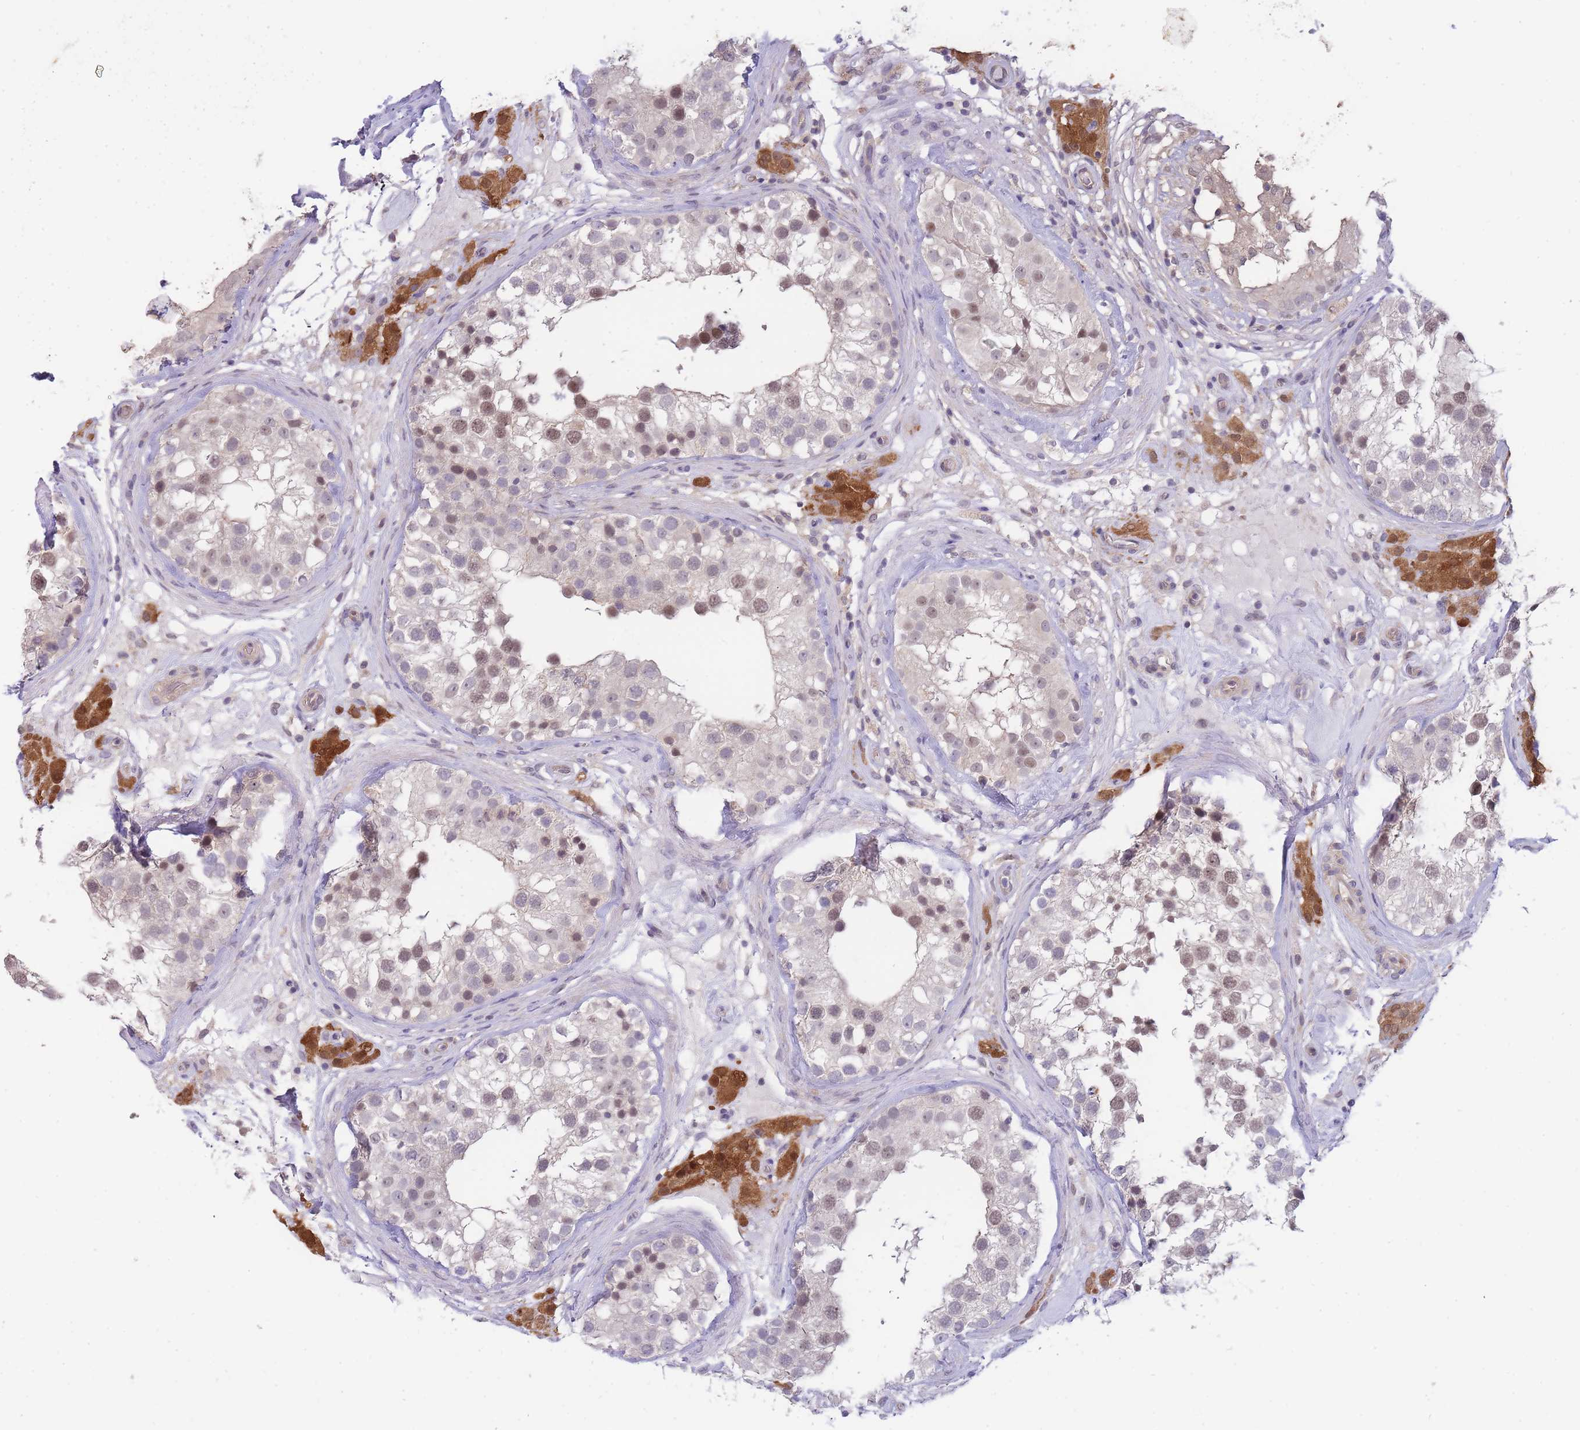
{"staining": {"intensity": "moderate", "quantity": "25%-75%", "location": "nuclear"}, "tissue": "testis", "cell_type": "Cells in seminiferous ducts", "image_type": "normal", "snomed": [{"axis": "morphology", "description": "Normal tissue, NOS"}, {"axis": "topography", "description": "Testis"}], "caption": "Unremarkable testis displays moderate nuclear expression in approximately 25%-75% of cells in seminiferous ducts, visualized by immunohistochemistry.", "gene": "SMC6", "patient": {"sex": "male", "age": 46}}